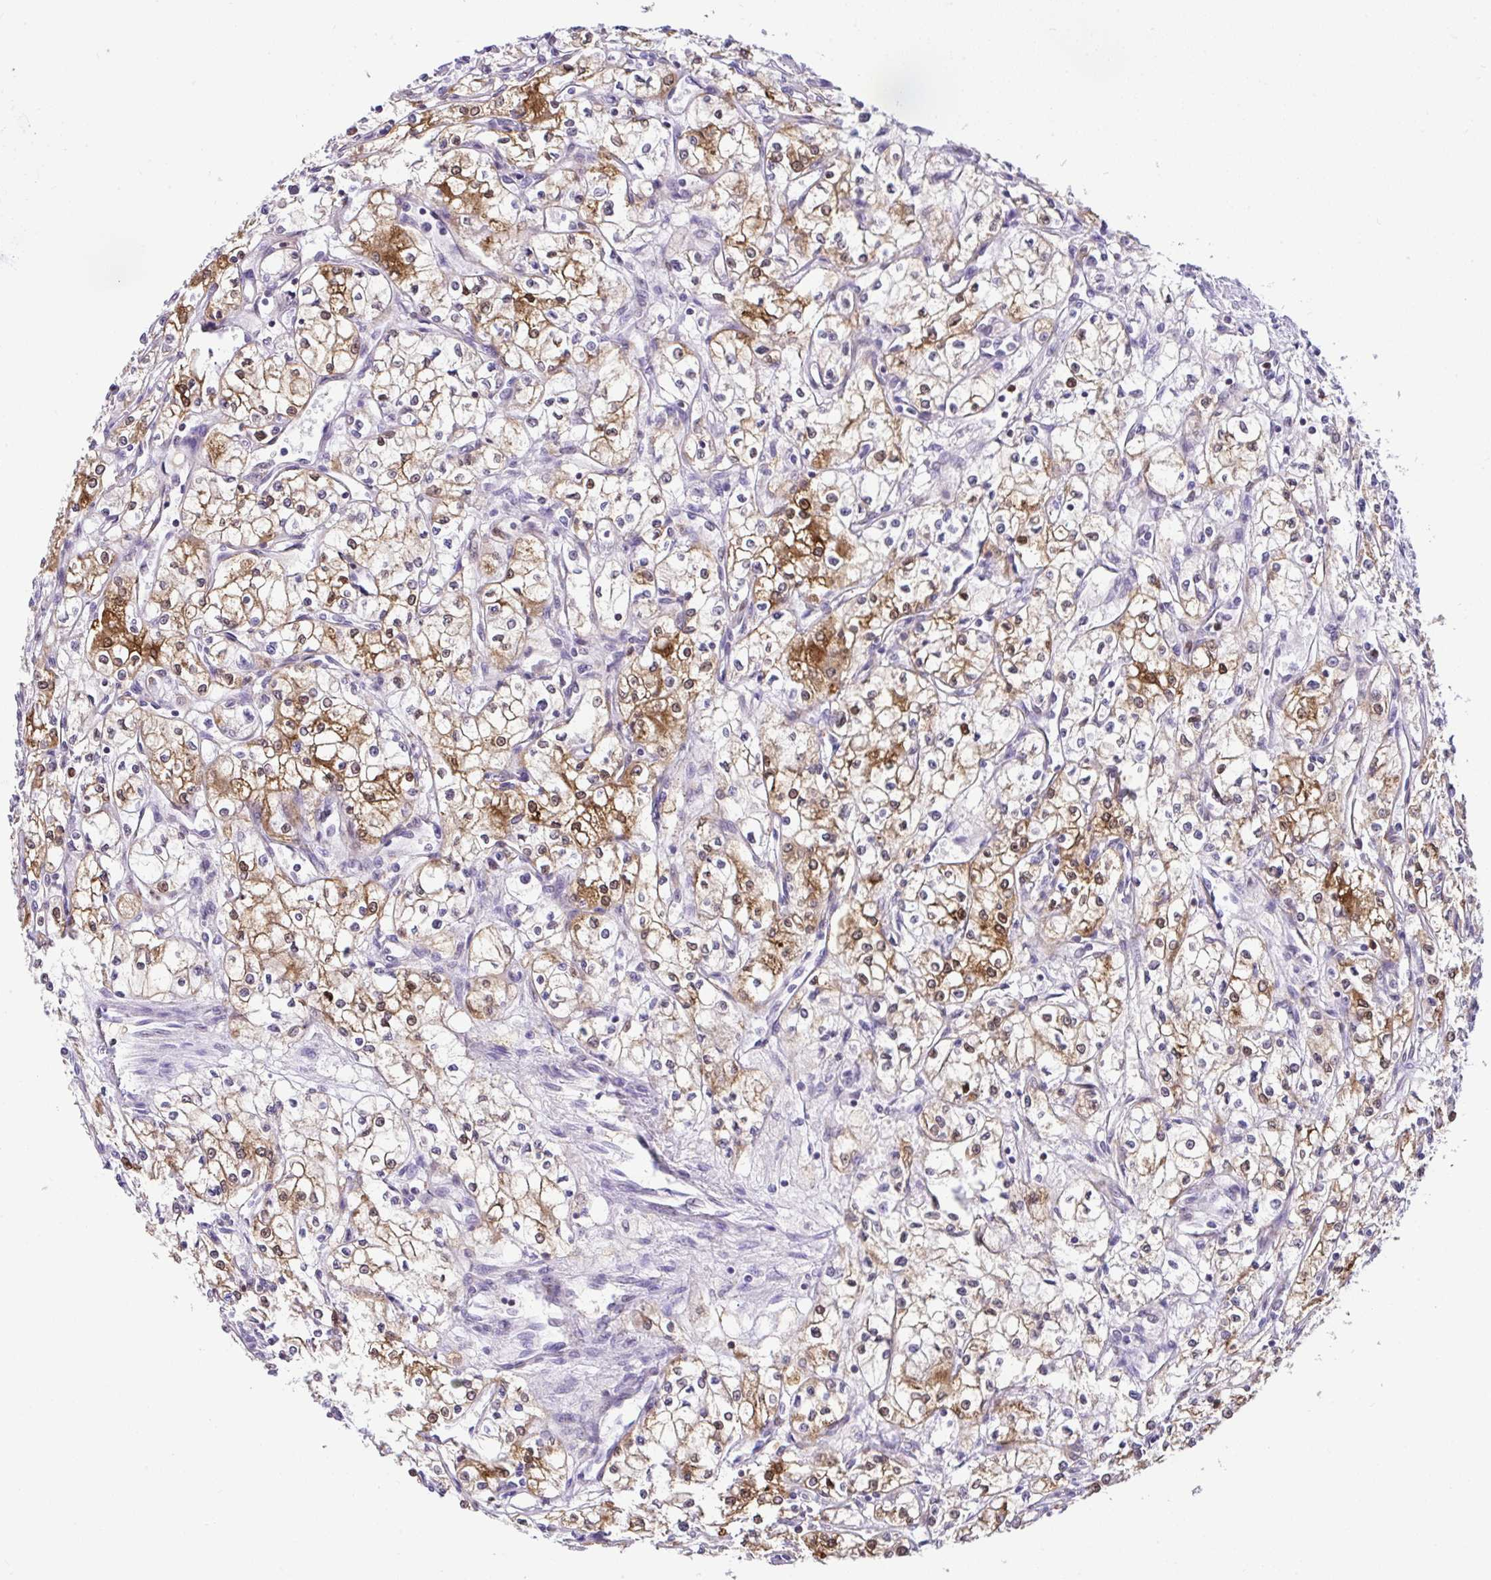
{"staining": {"intensity": "moderate", "quantity": ">75%", "location": "cytoplasmic/membranous,nuclear"}, "tissue": "renal cancer", "cell_type": "Tumor cells", "image_type": "cancer", "snomed": [{"axis": "morphology", "description": "Adenocarcinoma, NOS"}, {"axis": "topography", "description": "Kidney"}], "caption": "Protein expression by immunohistochemistry shows moderate cytoplasmic/membranous and nuclear positivity in approximately >75% of tumor cells in adenocarcinoma (renal). The staining is performed using DAB (3,3'-diaminobenzidine) brown chromogen to label protein expression. The nuclei are counter-stained blue using hematoxylin.", "gene": "PIN4", "patient": {"sex": "male", "age": 59}}